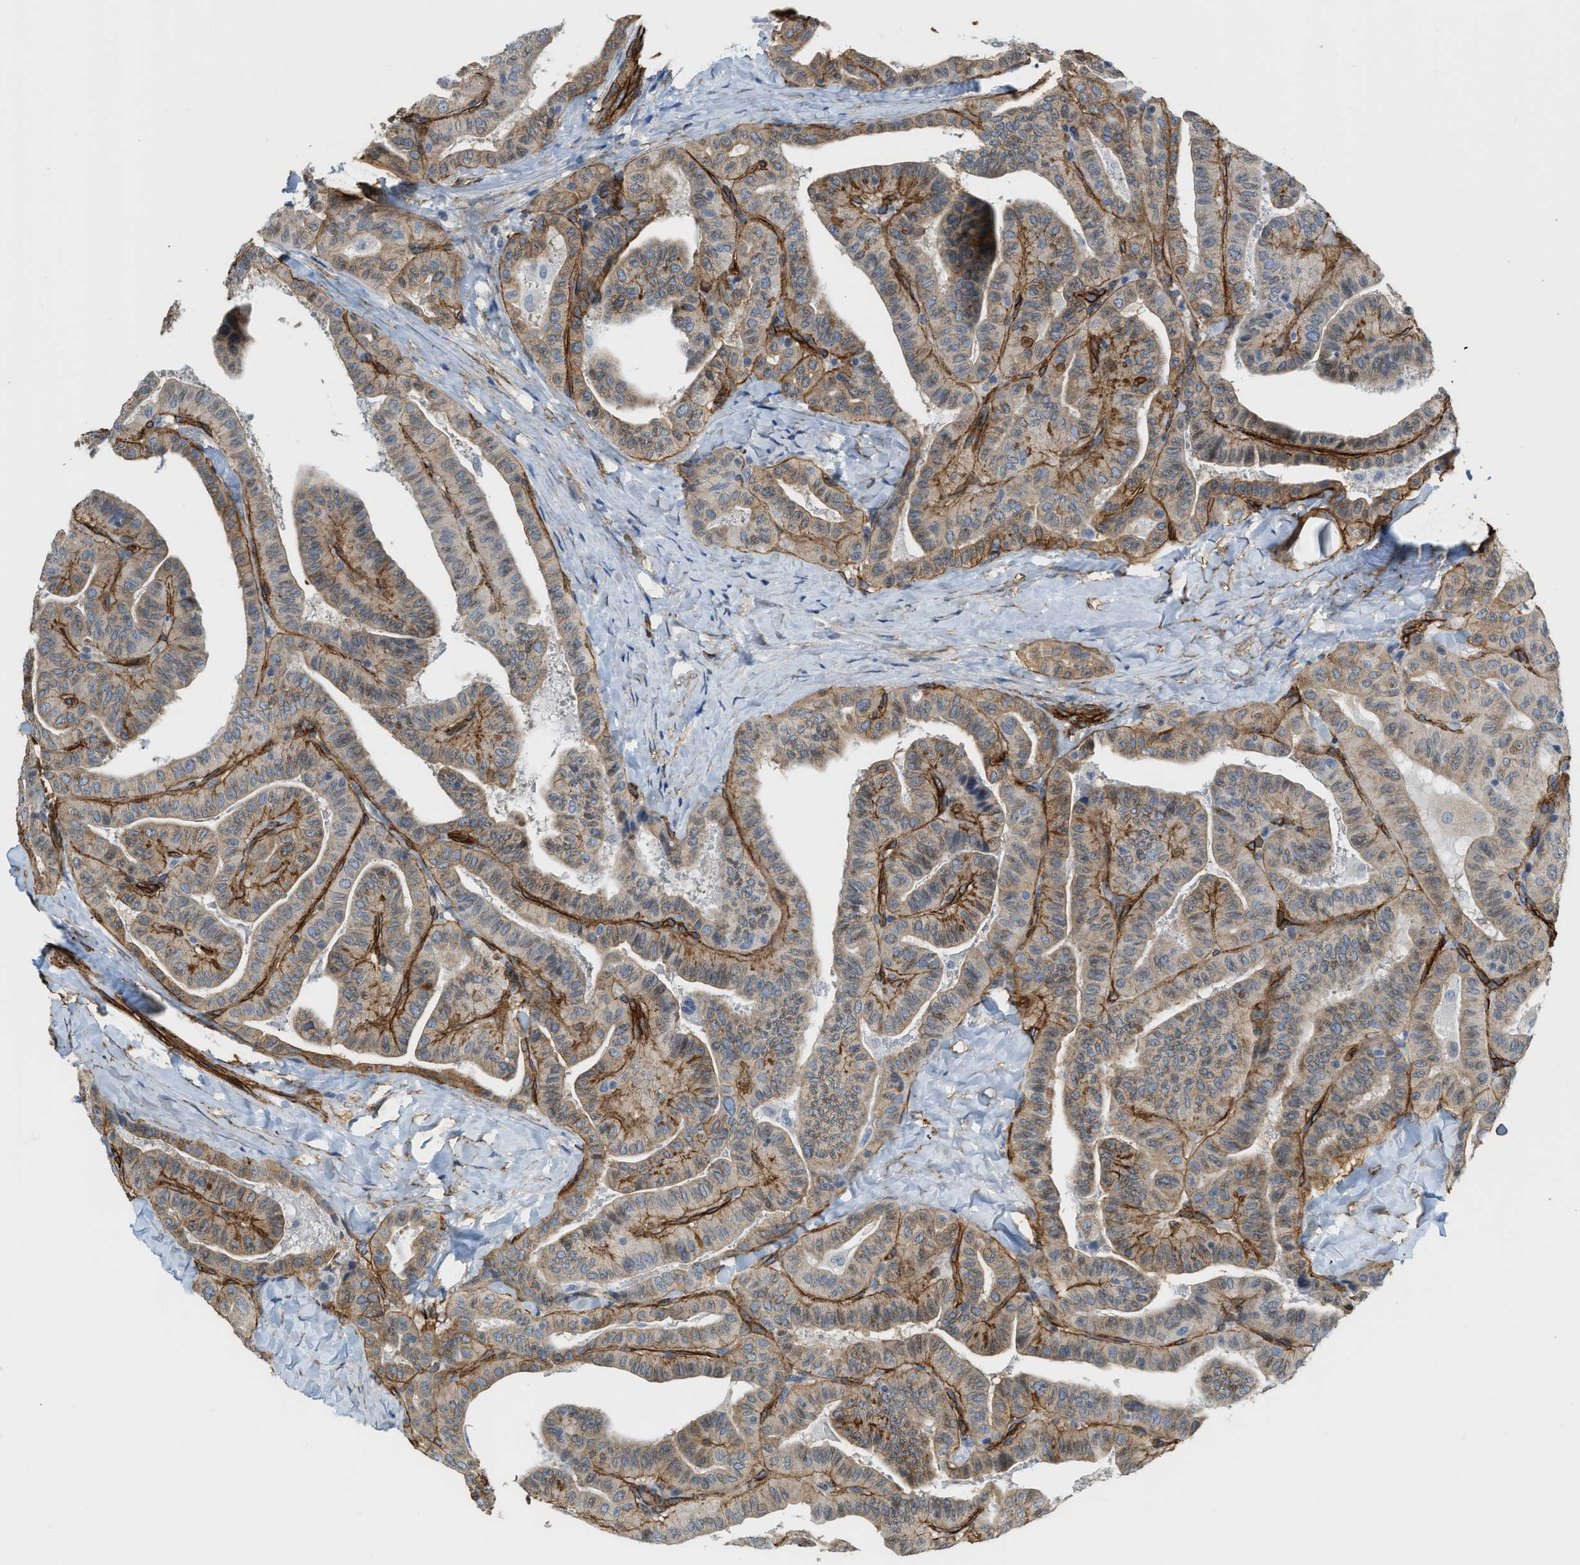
{"staining": {"intensity": "moderate", "quantity": ">75%", "location": "cytoplasmic/membranous"}, "tissue": "thyroid cancer", "cell_type": "Tumor cells", "image_type": "cancer", "snomed": [{"axis": "morphology", "description": "Papillary adenocarcinoma, NOS"}, {"axis": "topography", "description": "Thyroid gland"}], "caption": "A high-resolution photomicrograph shows immunohistochemistry staining of papillary adenocarcinoma (thyroid), which demonstrates moderate cytoplasmic/membranous expression in approximately >75% of tumor cells. (Stains: DAB (3,3'-diaminobenzidine) in brown, nuclei in blue, Microscopy: brightfield microscopy at high magnification).", "gene": "TMEM43", "patient": {"sex": "male", "age": 77}}